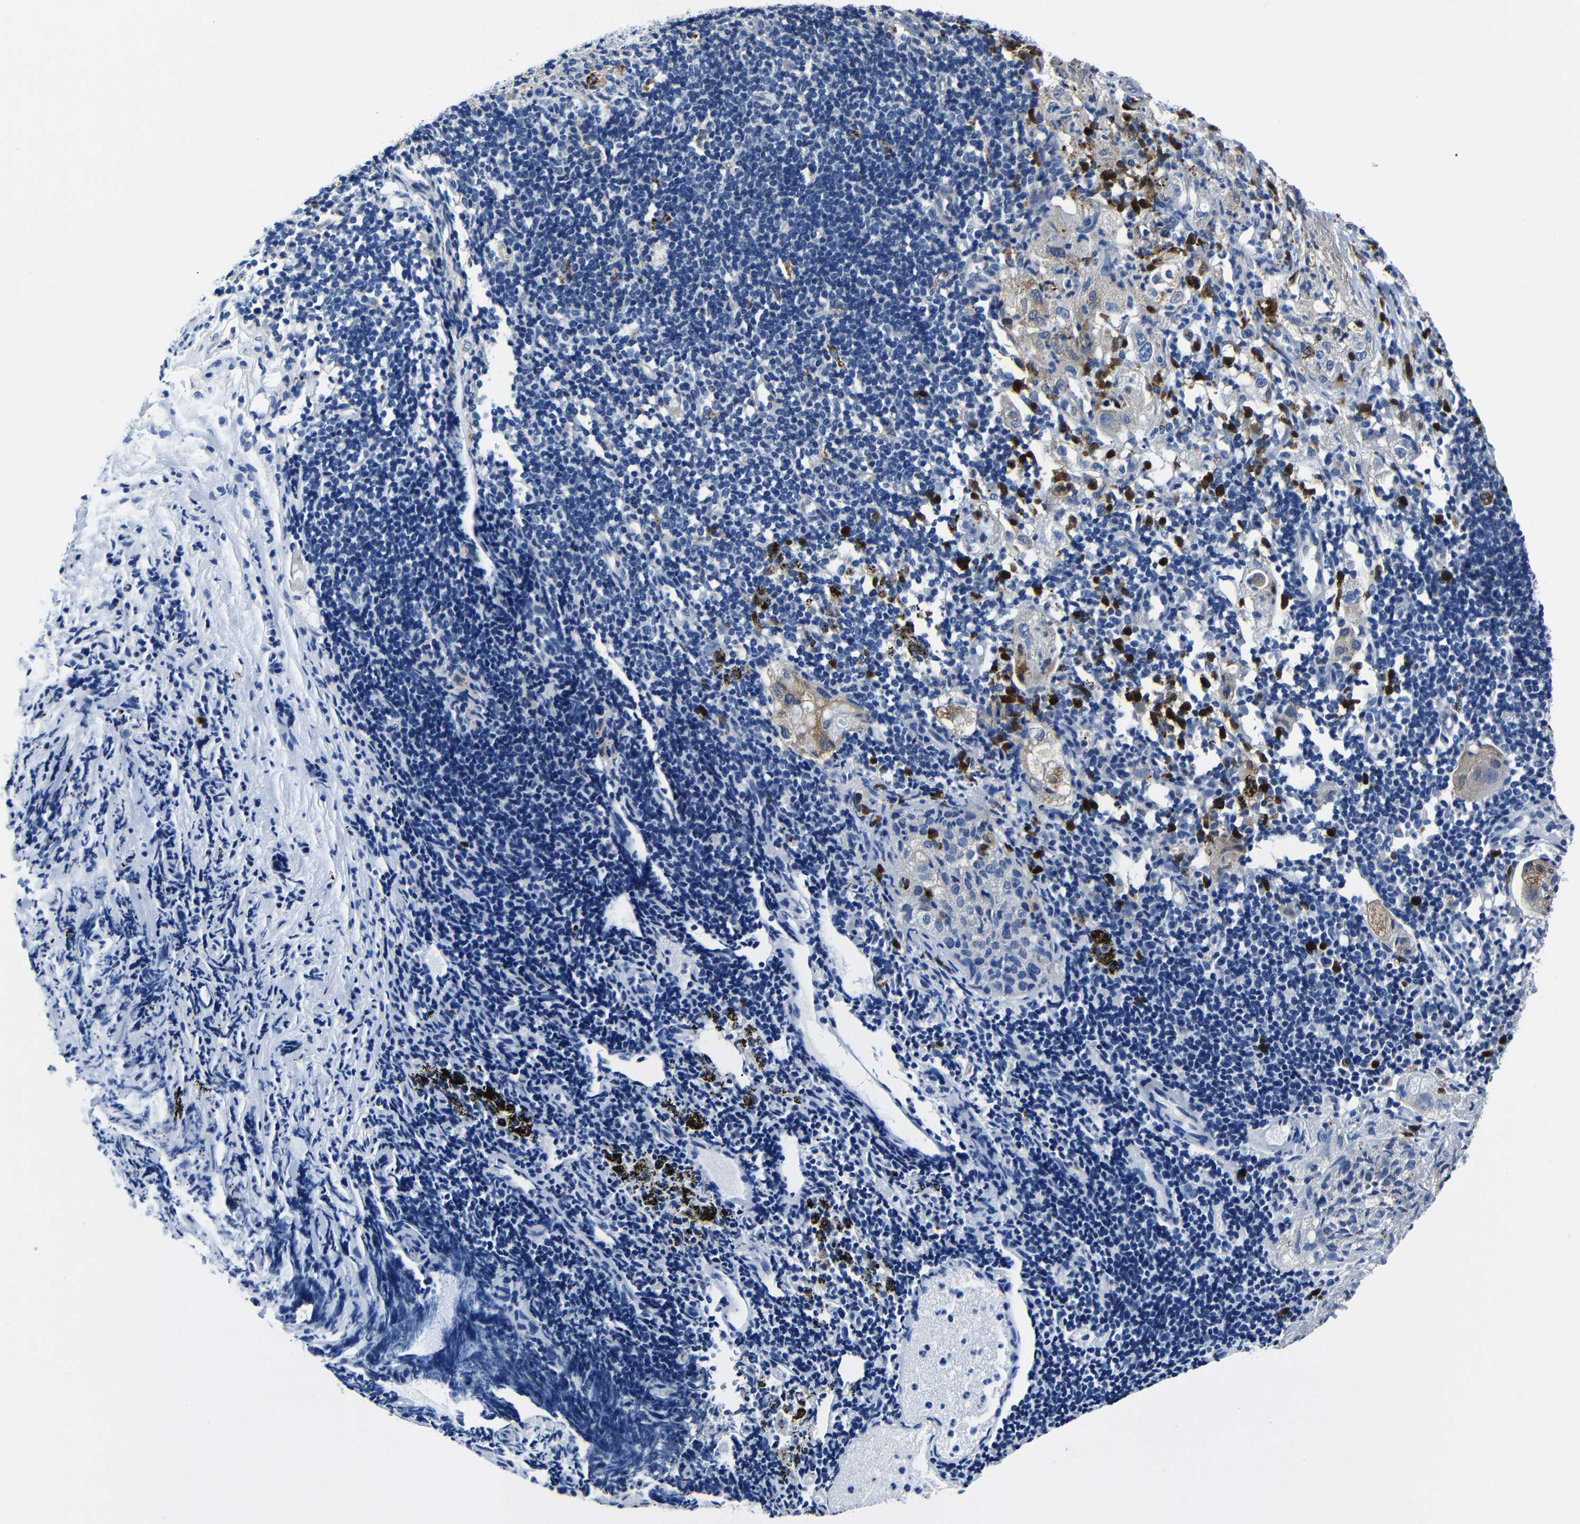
{"staining": {"intensity": "weak", "quantity": "<25%", "location": "cytoplasmic/membranous"}, "tissue": "lung cancer", "cell_type": "Tumor cells", "image_type": "cancer", "snomed": [{"axis": "morphology", "description": "Inflammation, NOS"}, {"axis": "morphology", "description": "Squamous cell carcinoma, NOS"}, {"axis": "topography", "description": "Lymph node"}, {"axis": "topography", "description": "Soft tissue"}, {"axis": "topography", "description": "Lung"}], "caption": "A micrograph of squamous cell carcinoma (lung) stained for a protein reveals no brown staining in tumor cells.", "gene": "GIMAP2", "patient": {"sex": "male", "age": 66}}